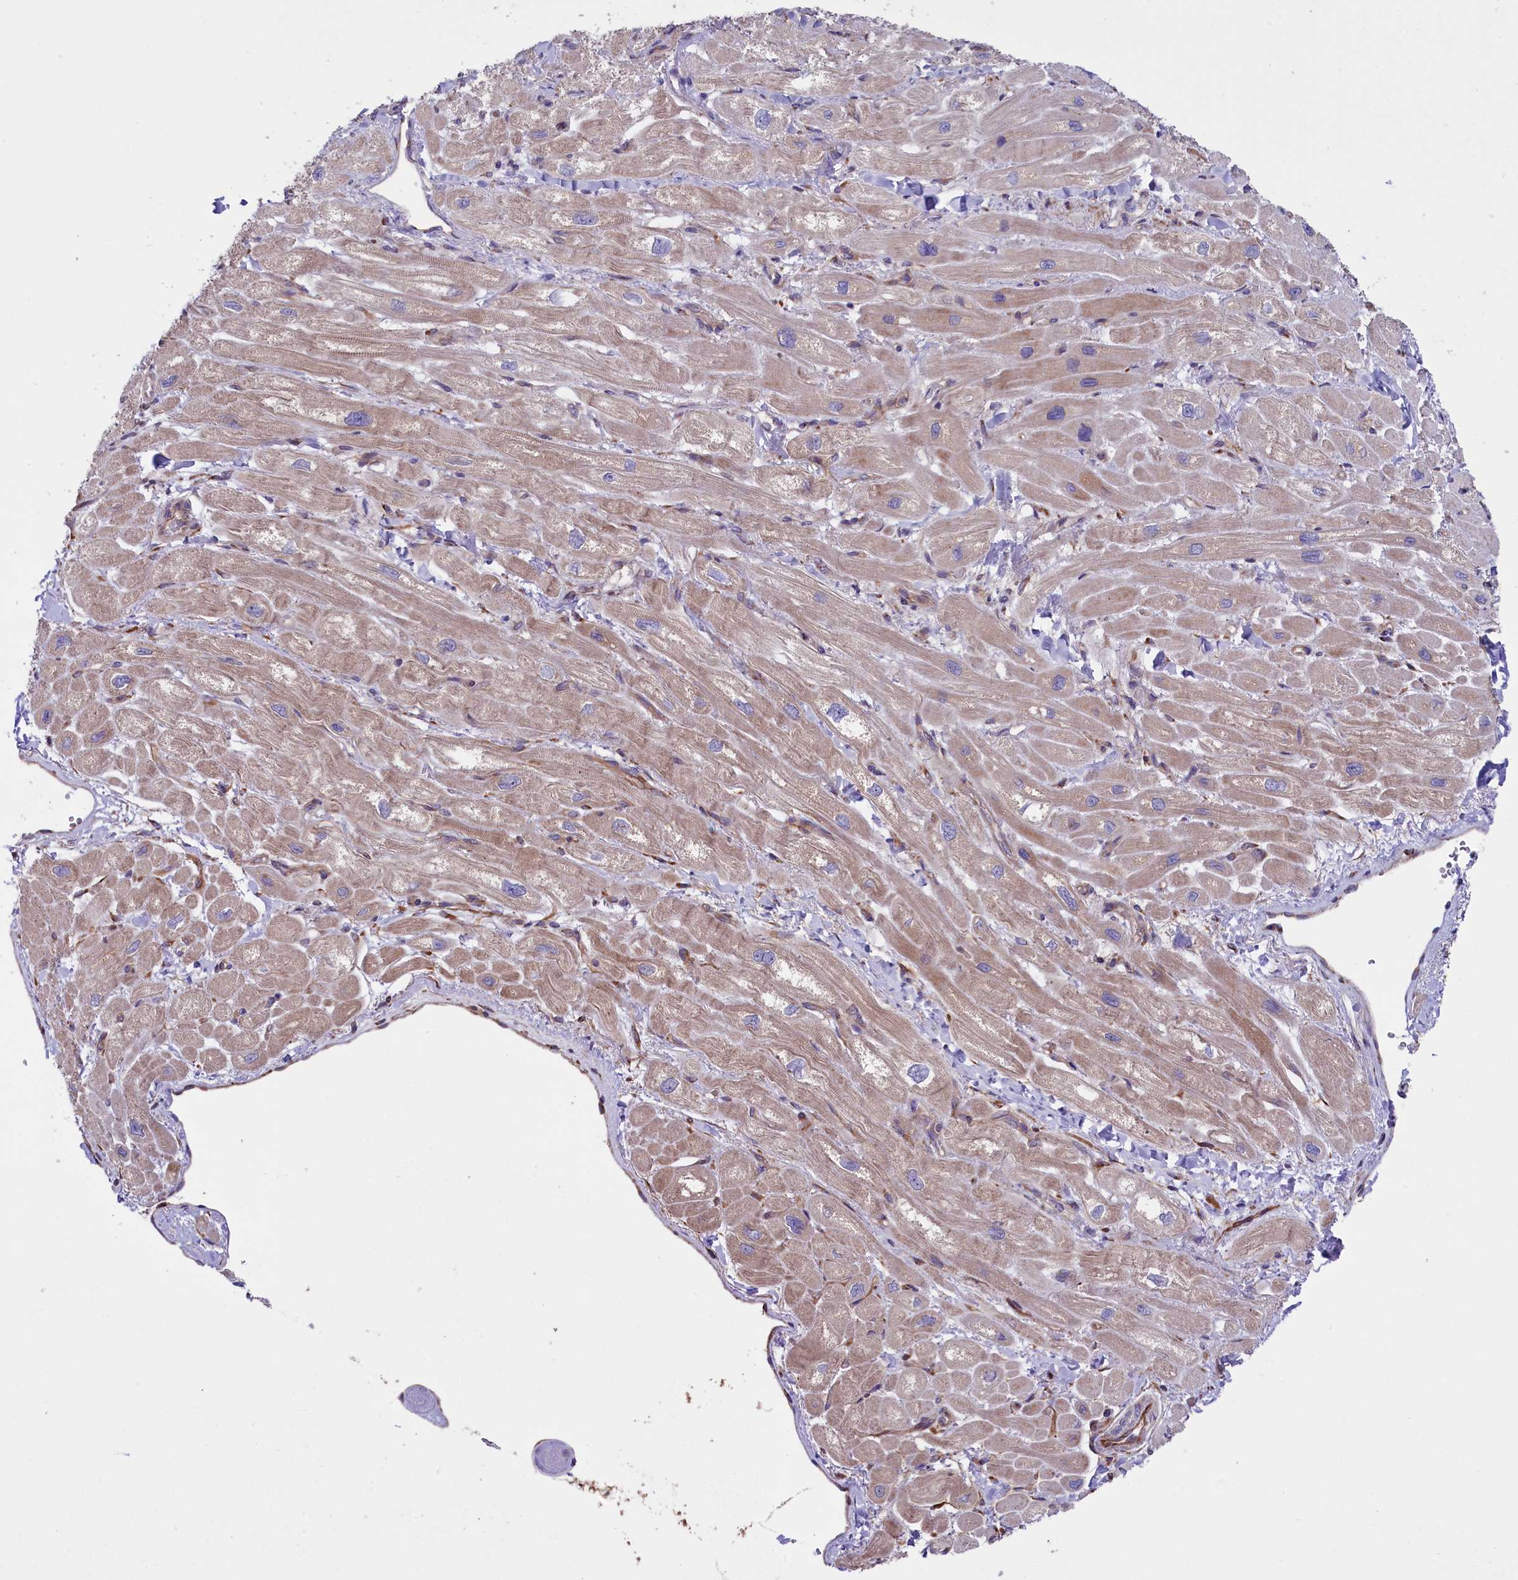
{"staining": {"intensity": "weak", "quantity": "25%-75%", "location": "cytoplasmic/membranous"}, "tissue": "heart muscle", "cell_type": "Cardiomyocytes", "image_type": "normal", "snomed": [{"axis": "morphology", "description": "Normal tissue, NOS"}, {"axis": "topography", "description": "Heart"}], "caption": "Heart muscle stained for a protein (brown) exhibits weak cytoplasmic/membranous positive staining in approximately 25%-75% of cardiomyocytes.", "gene": "GPR108", "patient": {"sex": "male", "age": 65}}